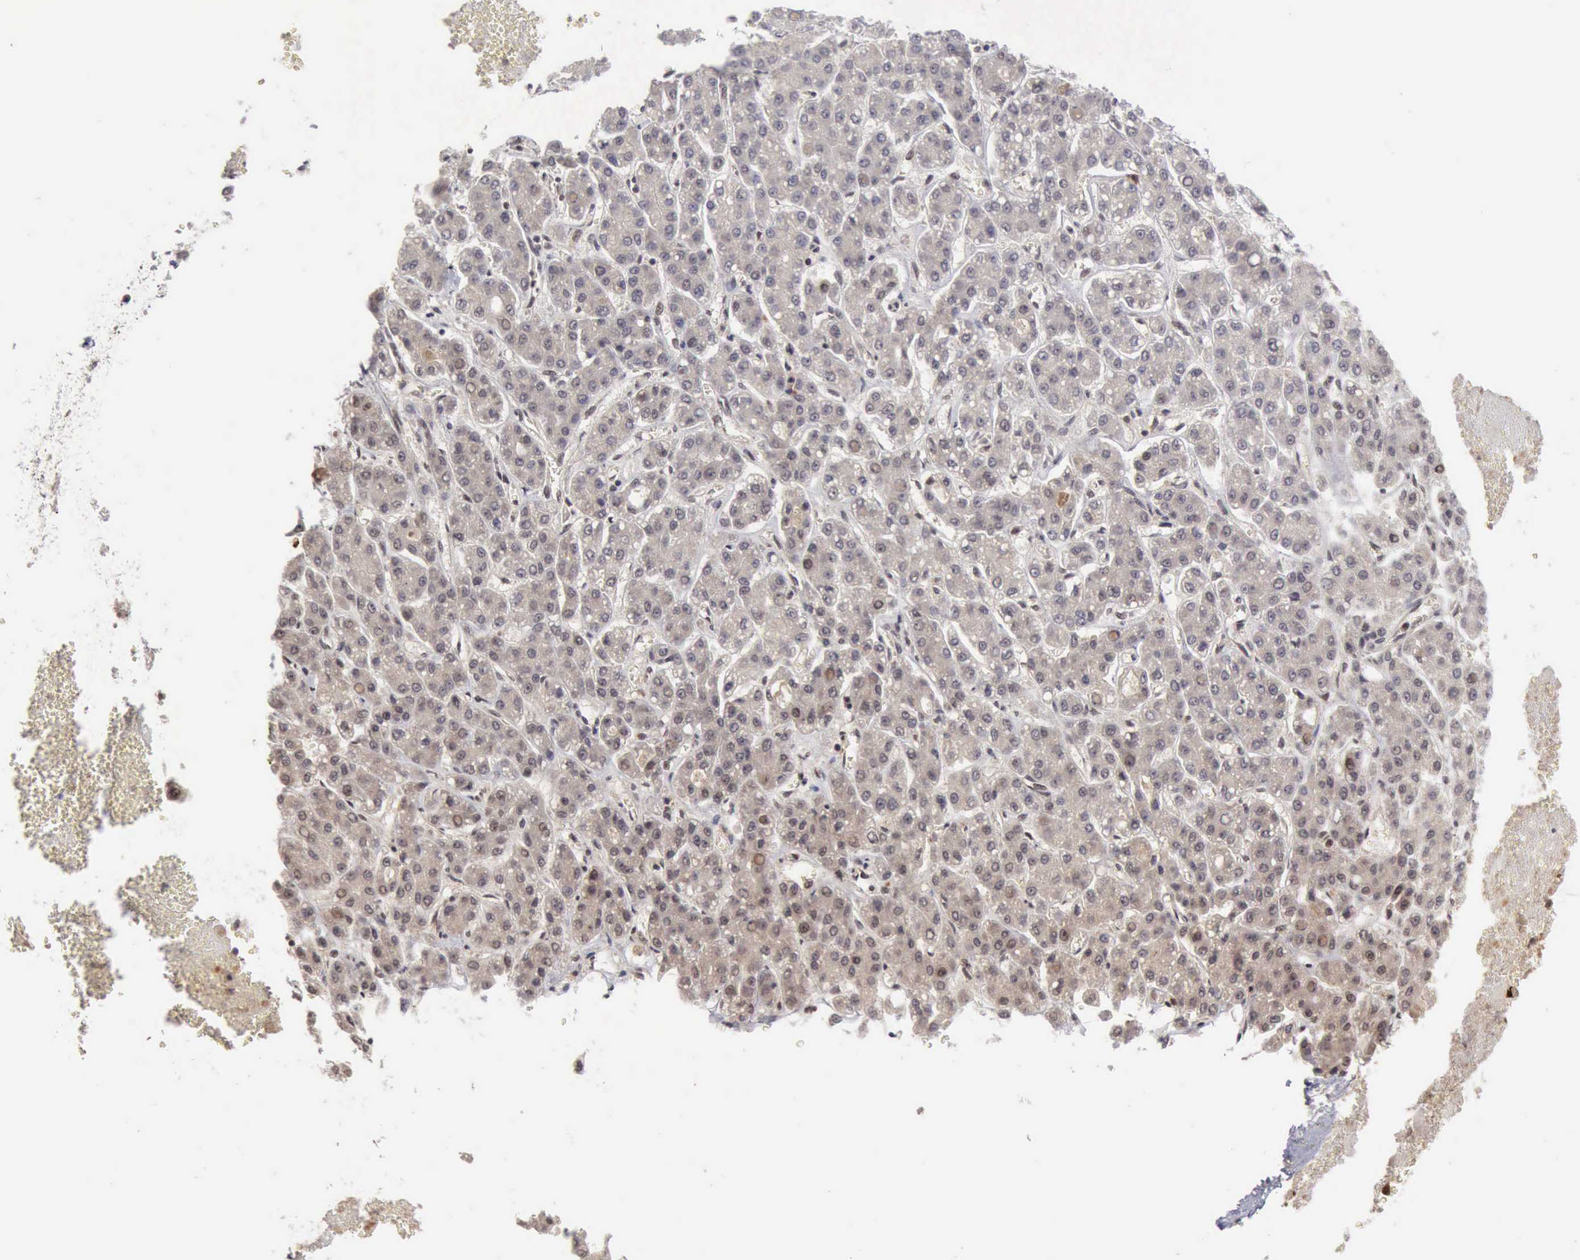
{"staining": {"intensity": "weak", "quantity": ">75%", "location": "cytoplasmic/membranous"}, "tissue": "liver cancer", "cell_type": "Tumor cells", "image_type": "cancer", "snomed": [{"axis": "morphology", "description": "Carcinoma, Hepatocellular, NOS"}, {"axis": "topography", "description": "Liver"}], "caption": "Immunohistochemical staining of liver cancer (hepatocellular carcinoma) demonstrates low levels of weak cytoplasmic/membranous protein expression in about >75% of tumor cells.", "gene": "CDKN2A", "patient": {"sex": "male", "age": 69}}